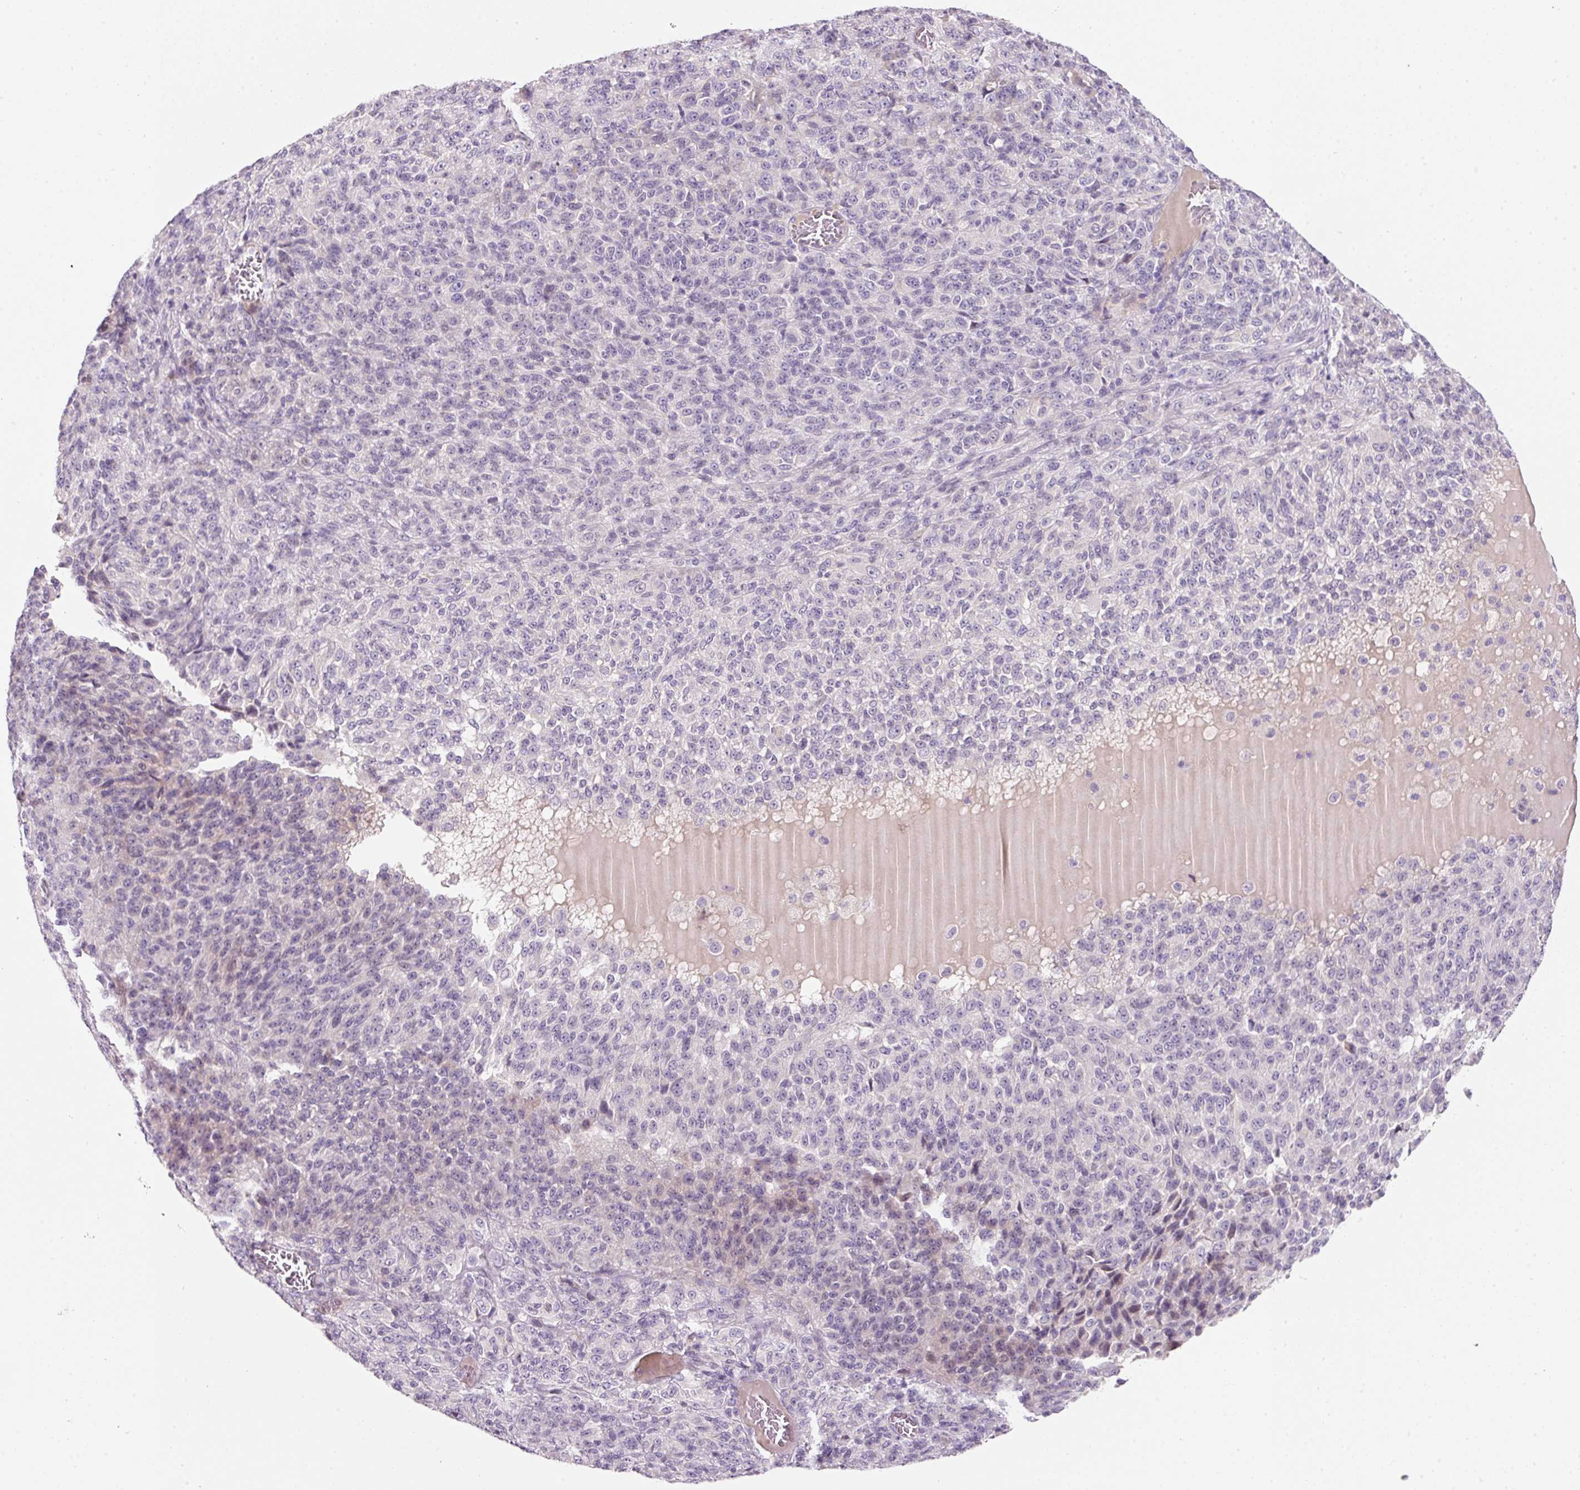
{"staining": {"intensity": "negative", "quantity": "none", "location": "none"}, "tissue": "melanoma", "cell_type": "Tumor cells", "image_type": "cancer", "snomed": [{"axis": "morphology", "description": "Malignant melanoma, Metastatic site"}, {"axis": "topography", "description": "Brain"}], "caption": "This micrograph is of melanoma stained with immunohistochemistry to label a protein in brown with the nuclei are counter-stained blue. There is no expression in tumor cells.", "gene": "NBPF11", "patient": {"sex": "female", "age": 56}}